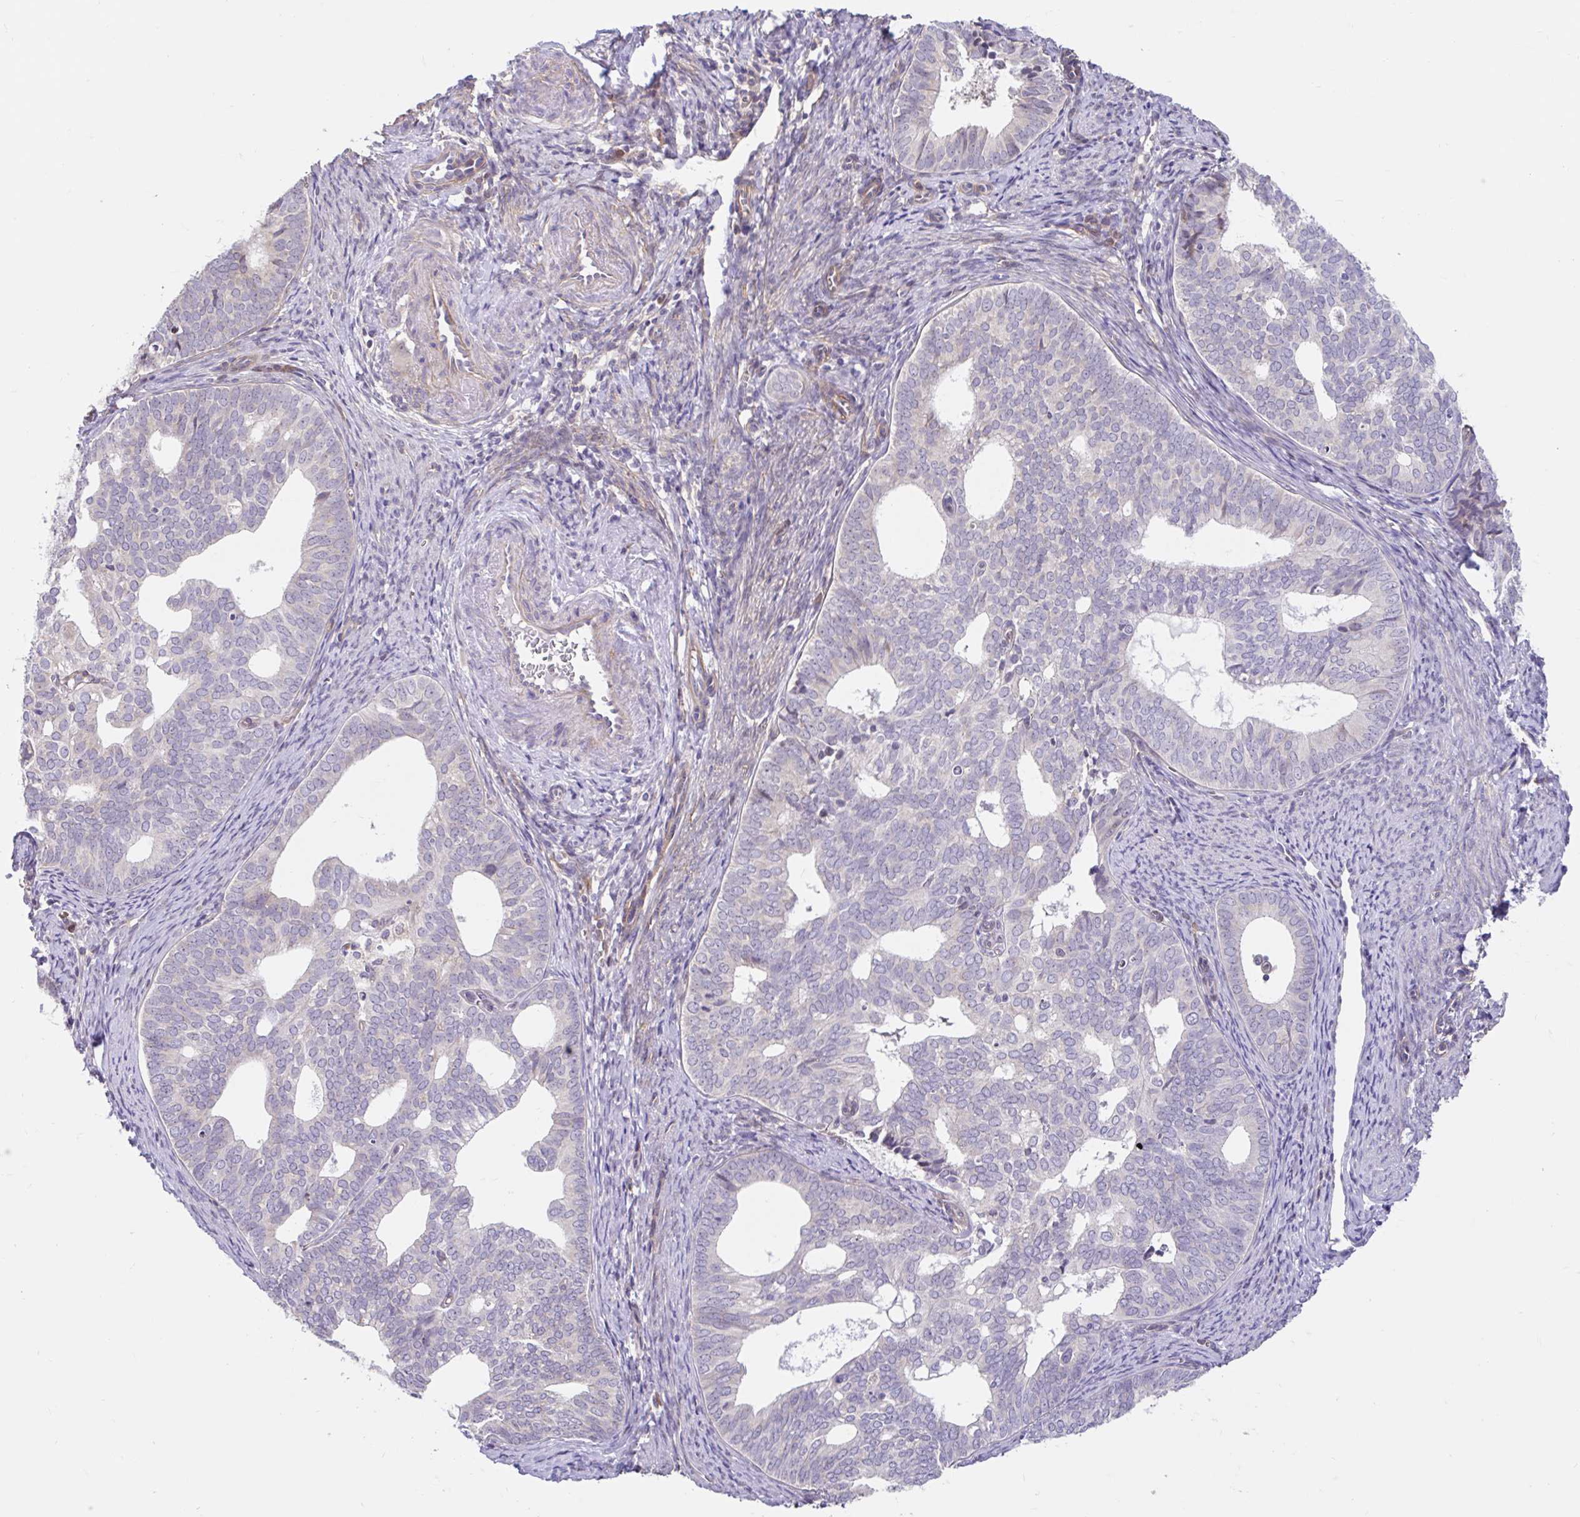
{"staining": {"intensity": "negative", "quantity": "none", "location": "none"}, "tissue": "endometrial cancer", "cell_type": "Tumor cells", "image_type": "cancer", "snomed": [{"axis": "morphology", "description": "Adenocarcinoma, NOS"}, {"axis": "topography", "description": "Endometrium"}], "caption": "This micrograph is of endometrial adenocarcinoma stained with immunohistochemistry (IHC) to label a protein in brown with the nuclei are counter-stained blue. There is no expression in tumor cells.", "gene": "NT5C1B", "patient": {"sex": "female", "age": 75}}